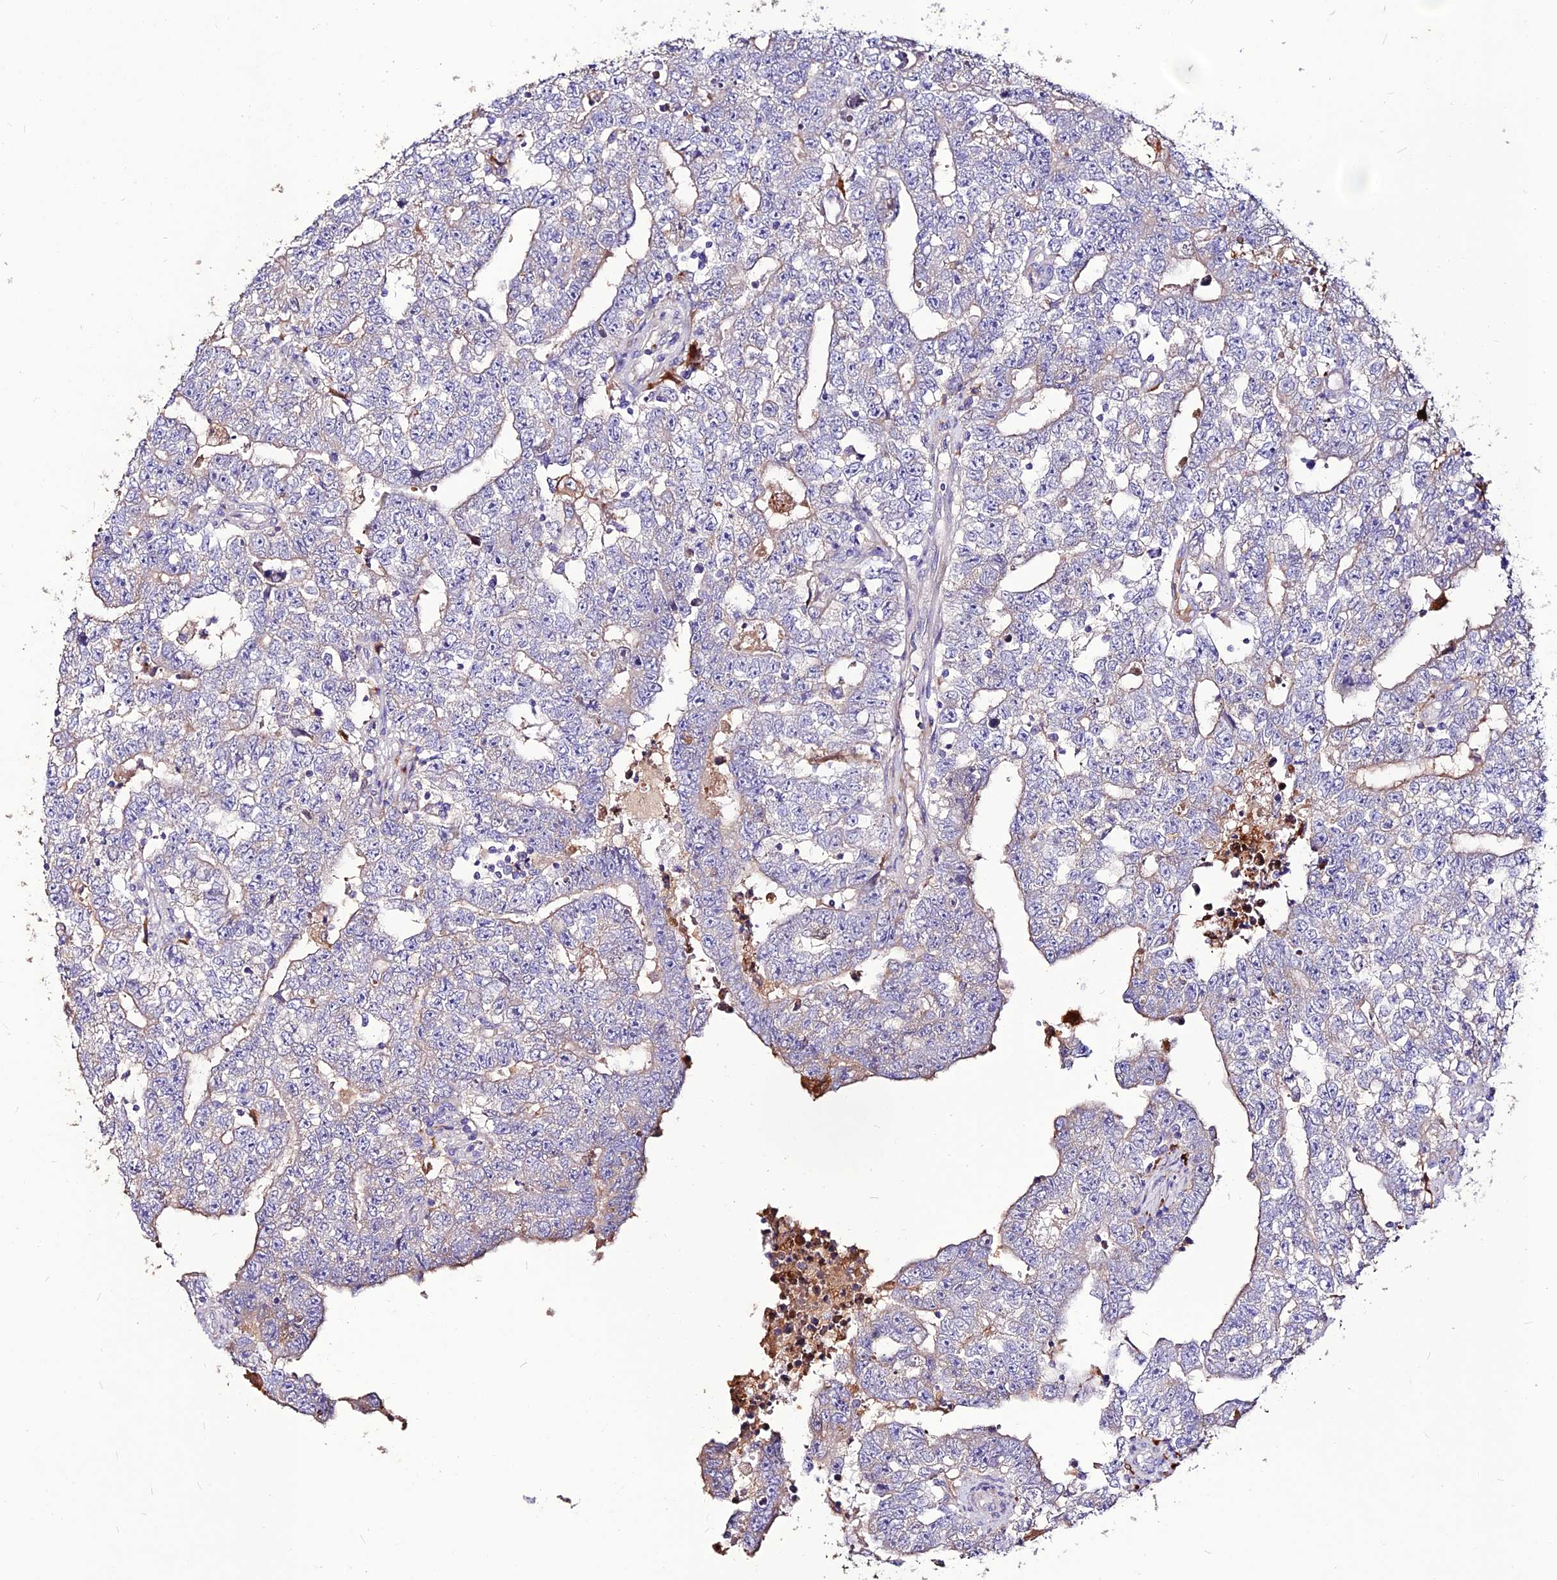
{"staining": {"intensity": "negative", "quantity": "none", "location": "none"}, "tissue": "testis cancer", "cell_type": "Tumor cells", "image_type": "cancer", "snomed": [{"axis": "morphology", "description": "Carcinoma, Embryonal, NOS"}, {"axis": "topography", "description": "Testis"}], "caption": "There is no significant positivity in tumor cells of testis embryonal carcinoma.", "gene": "RIMOC1", "patient": {"sex": "male", "age": 25}}